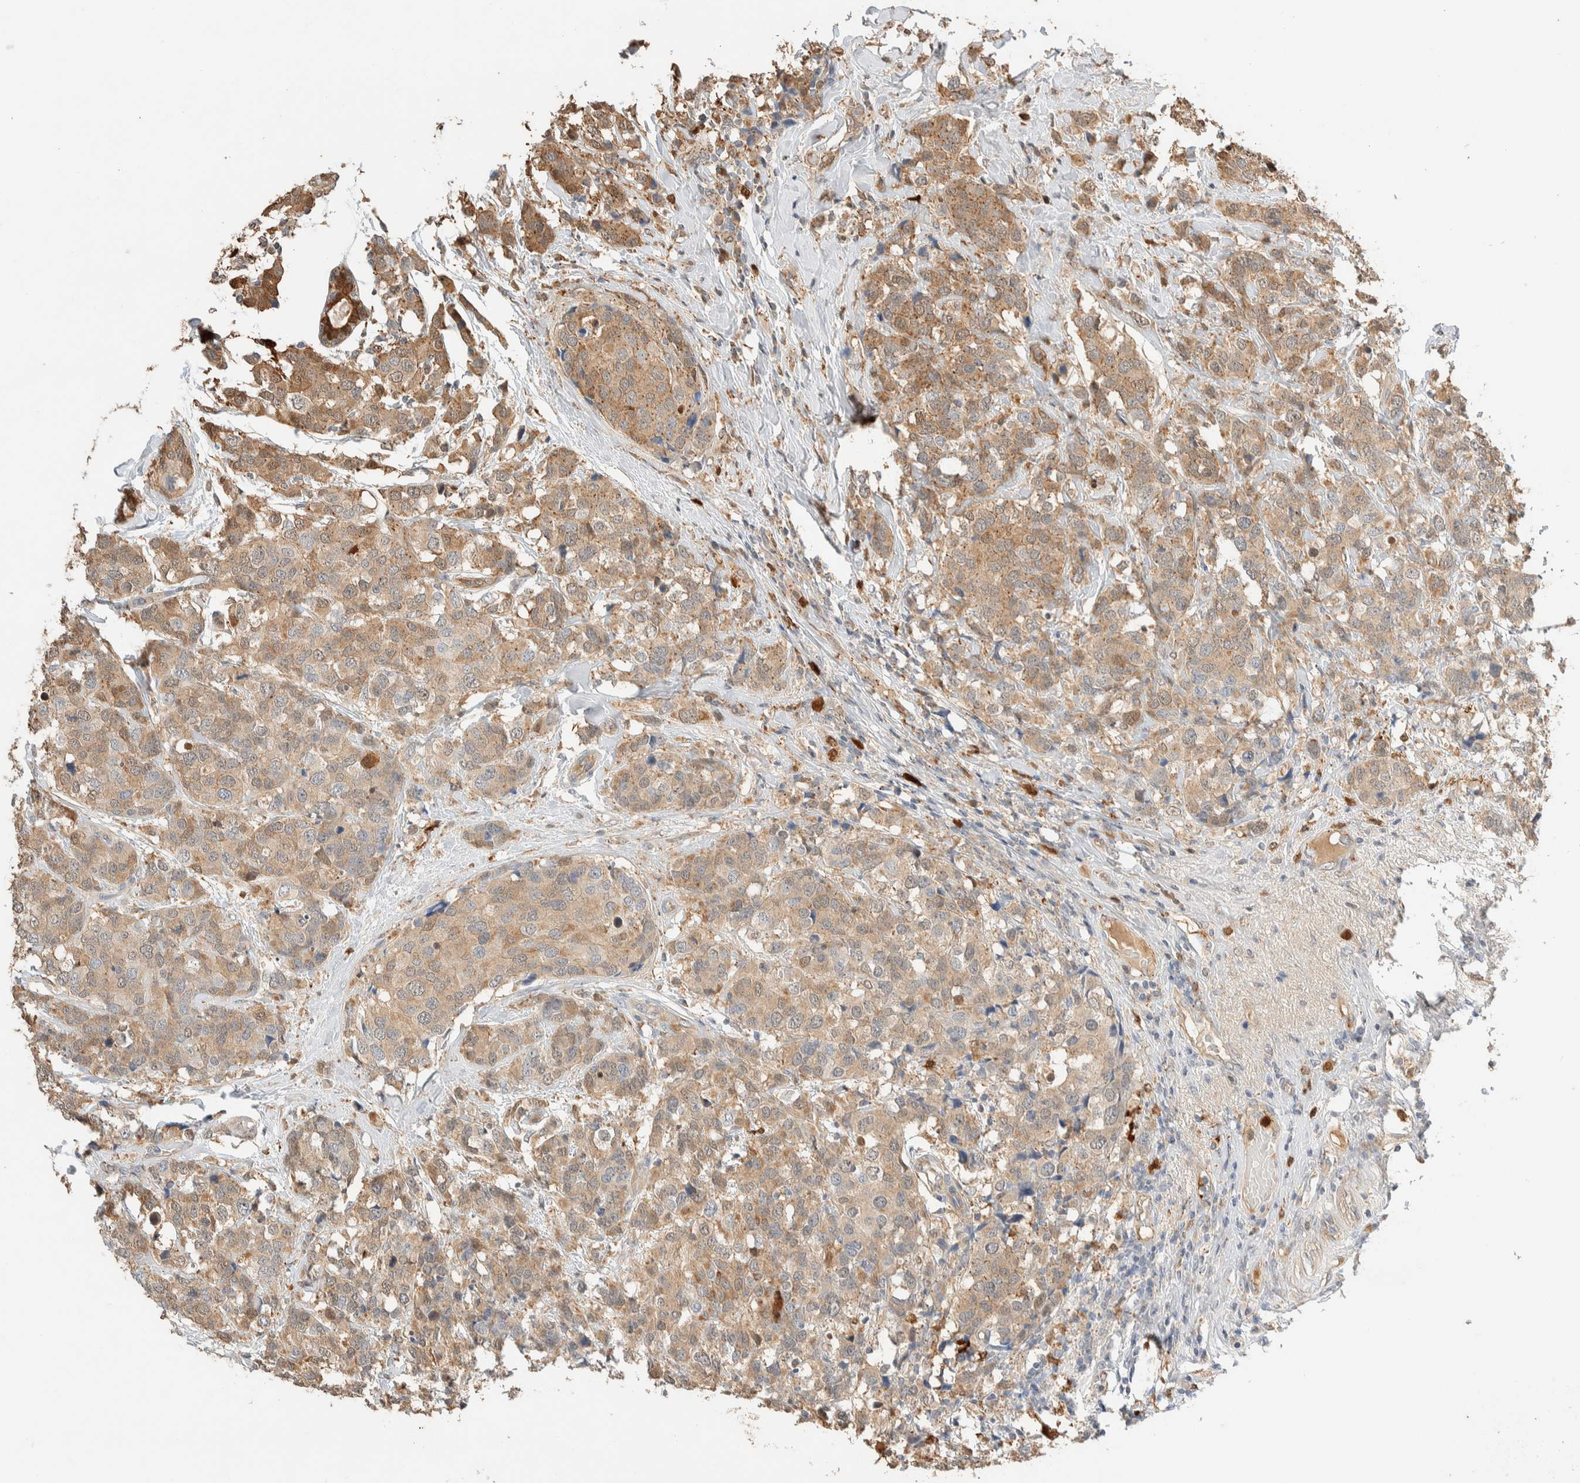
{"staining": {"intensity": "weak", "quantity": ">75%", "location": "cytoplasmic/membranous"}, "tissue": "breast cancer", "cell_type": "Tumor cells", "image_type": "cancer", "snomed": [{"axis": "morphology", "description": "Lobular carcinoma"}, {"axis": "topography", "description": "Breast"}], "caption": "DAB (3,3'-diaminobenzidine) immunohistochemical staining of human breast lobular carcinoma shows weak cytoplasmic/membranous protein expression in about >75% of tumor cells.", "gene": "SETD4", "patient": {"sex": "female", "age": 59}}